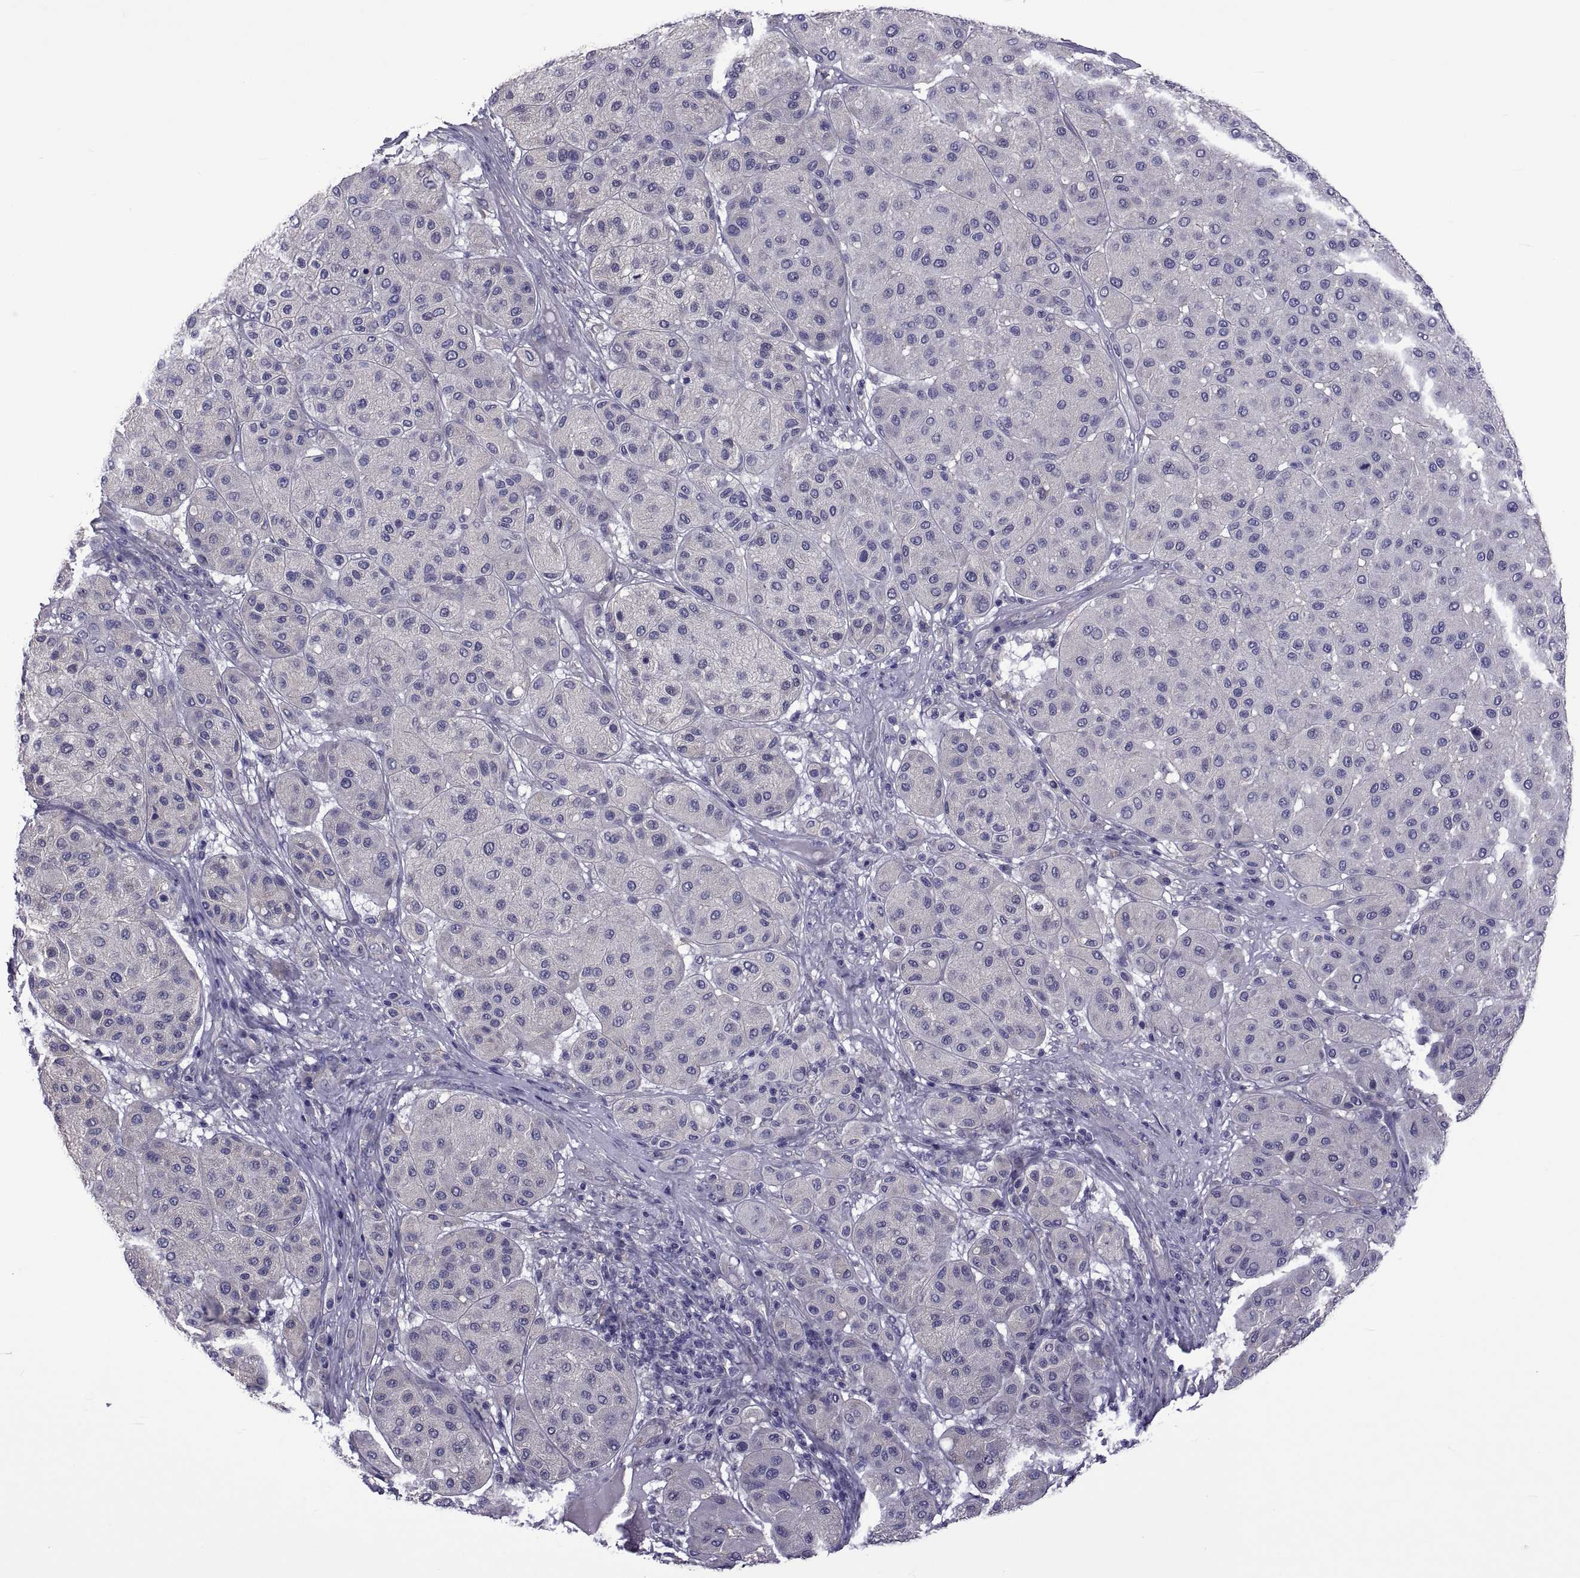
{"staining": {"intensity": "negative", "quantity": "none", "location": "none"}, "tissue": "melanoma", "cell_type": "Tumor cells", "image_type": "cancer", "snomed": [{"axis": "morphology", "description": "Malignant melanoma, Metastatic site"}, {"axis": "topography", "description": "Smooth muscle"}], "caption": "The IHC micrograph has no significant staining in tumor cells of melanoma tissue.", "gene": "TMC3", "patient": {"sex": "male", "age": 41}}